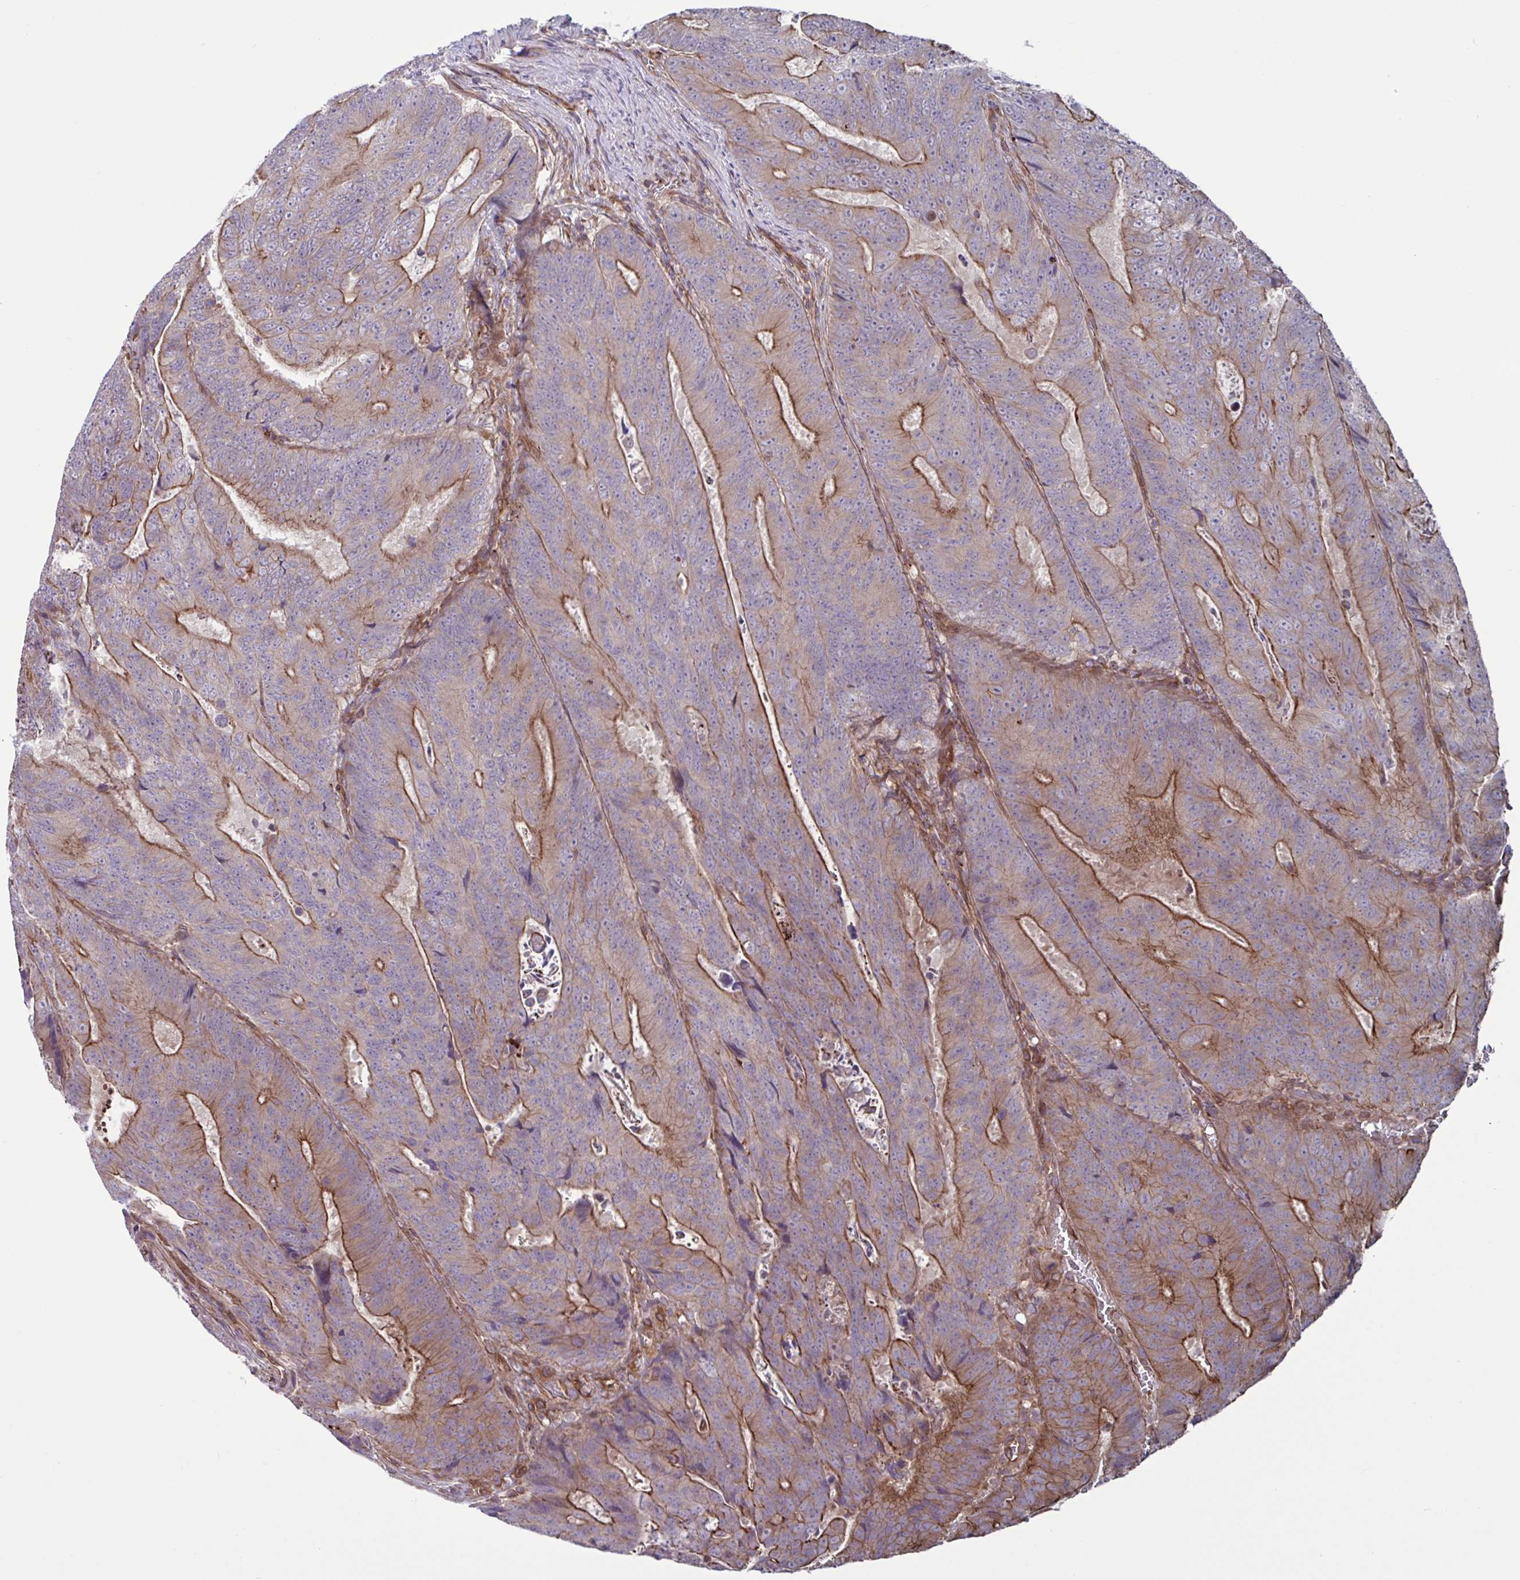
{"staining": {"intensity": "strong", "quantity": ">75%", "location": "cytoplasmic/membranous"}, "tissue": "colorectal cancer", "cell_type": "Tumor cells", "image_type": "cancer", "snomed": [{"axis": "morphology", "description": "Adenocarcinoma, NOS"}, {"axis": "topography", "description": "Colon"}], "caption": "A brown stain shows strong cytoplasmic/membranous expression of a protein in human colorectal cancer tumor cells. (Brightfield microscopy of DAB IHC at high magnification).", "gene": "GLTP", "patient": {"sex": "female", "age": 48}}